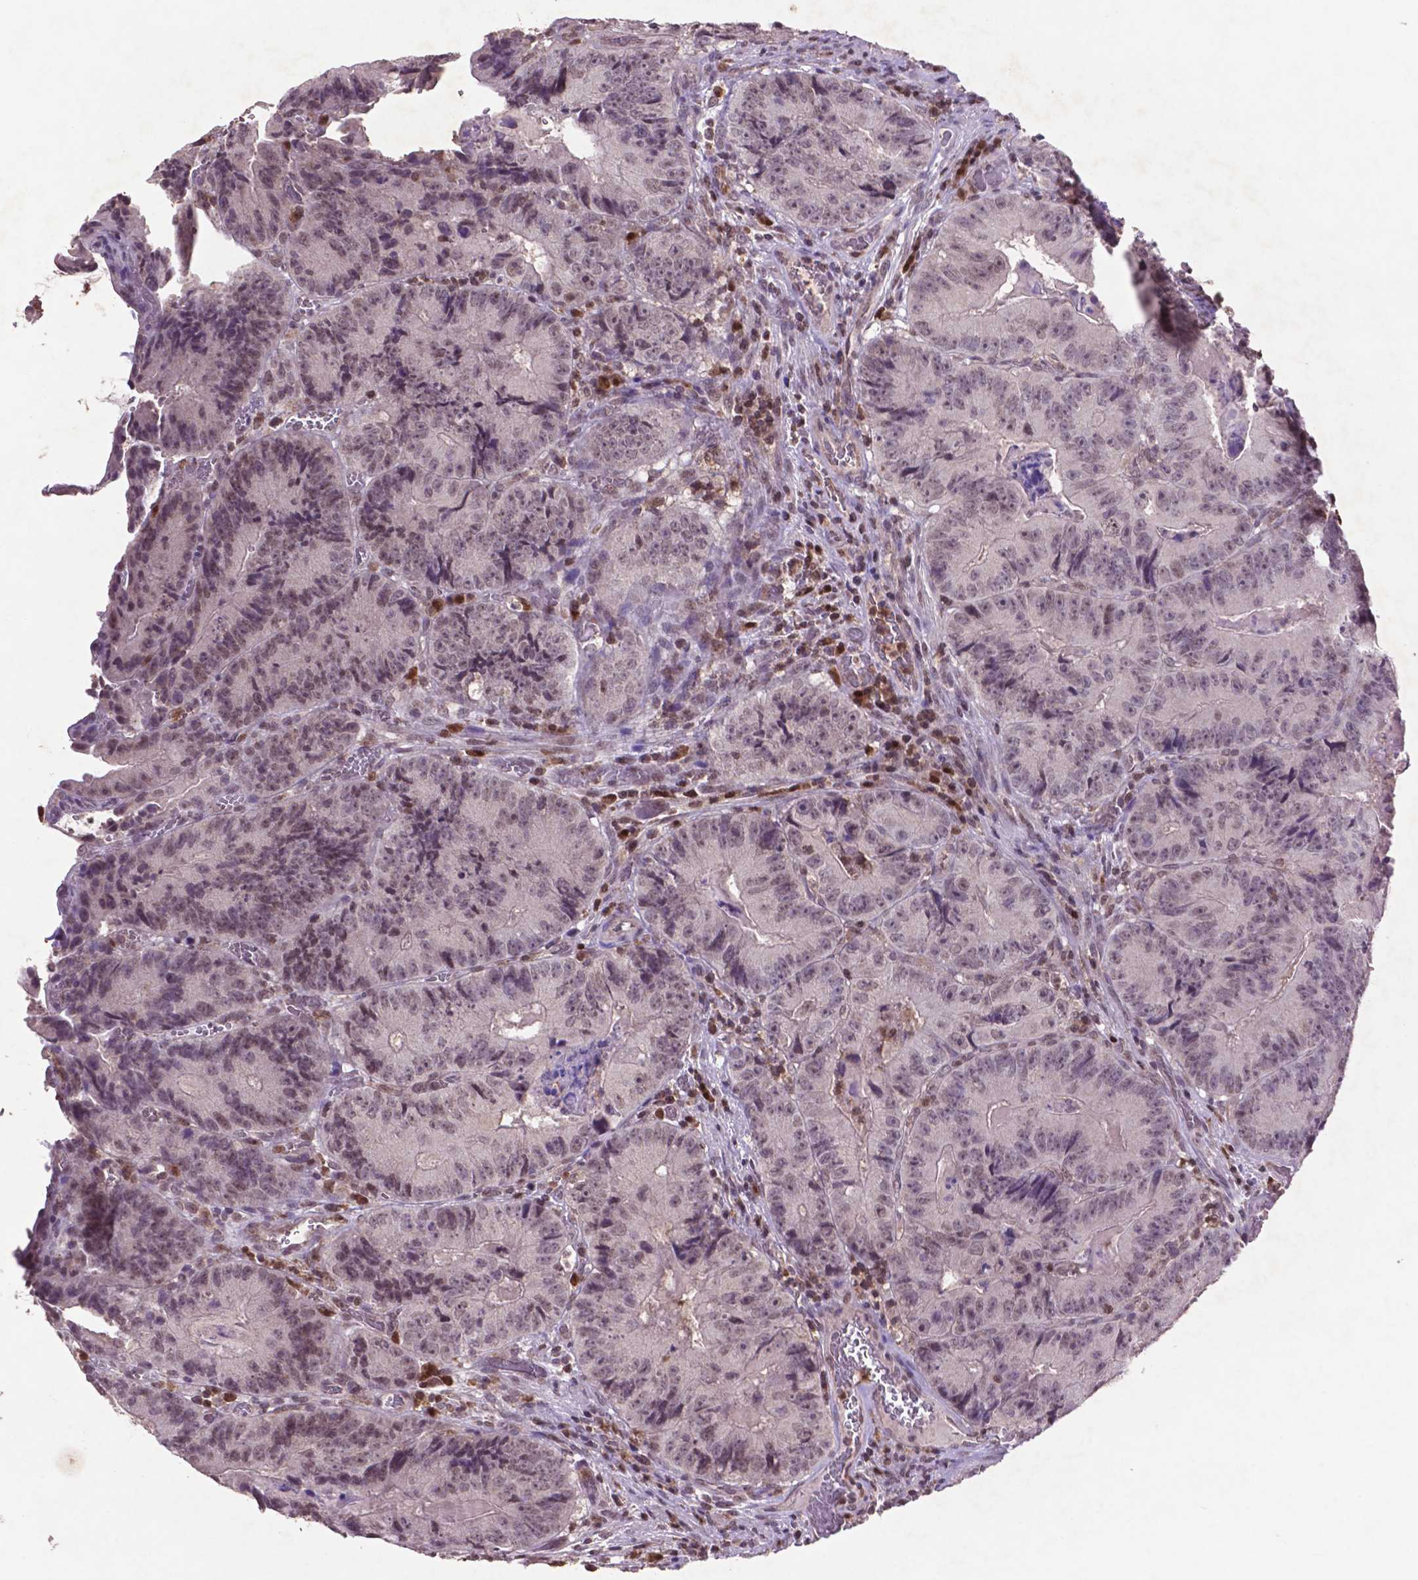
{"staining": {"intensity": "negative", "quantity": "none", "location": "none"}, "tissue": "colorectal cancer", "cell_type": "Tumor cells", "image_type": "cancer", "snomed": [{"axis": "morphology", "description": "Adenocarcinoma, NOS"}, {"axis": "topography", "description": "Colon"}], "caption": "Immunohistochemistry (IHC) photomicrograph of neoplastic tissue: human colorectal cancer (adenocarcinoma) stained with DAB reveals no significant protein positivity in tumor cells.", "gene": "GLRX", "patient": {"sex": "female", "age": 86}}